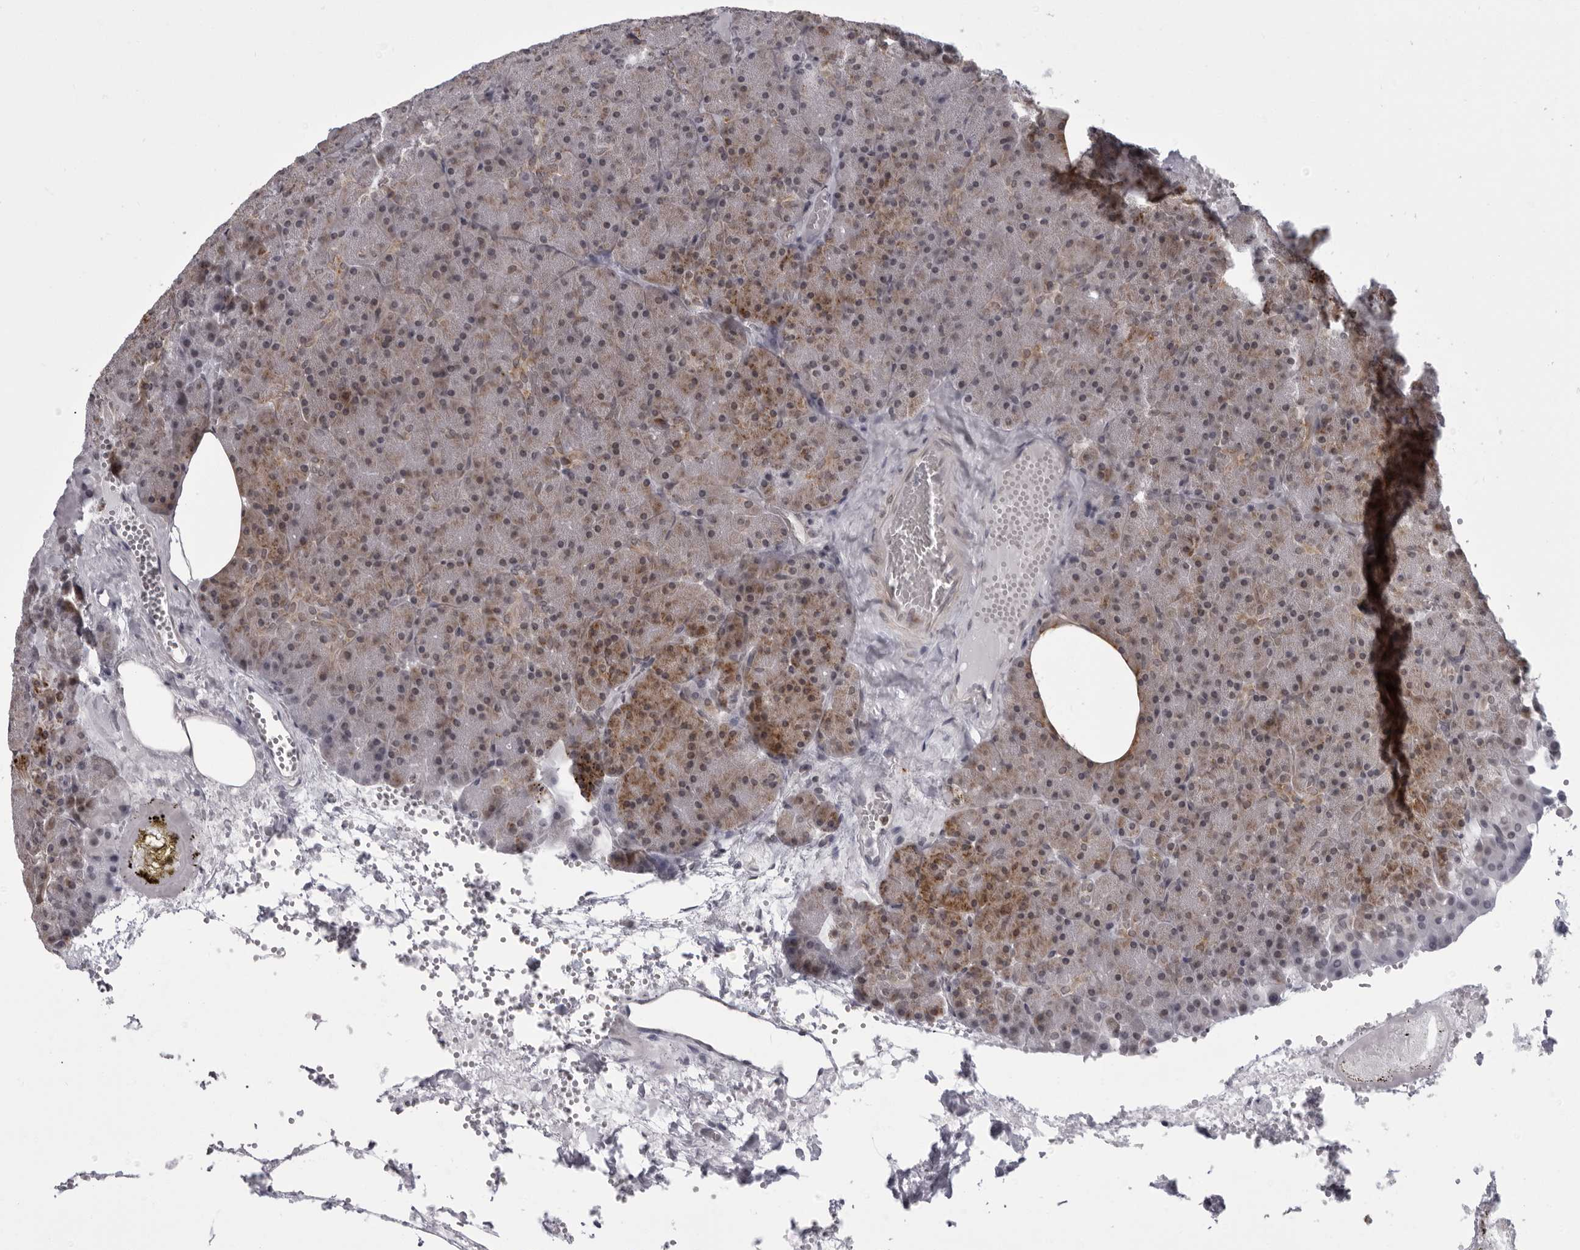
{"staining": {"intensity": "moderate", "quantity": "<25%", "location": "cytoplasmic/membranous"}, "tissue": "pancreas", "cell_type": "Exocrine glandular cells", "image_type": "normal", "snomed": [{"axis": "morphology", "description": "Normal tissue, NOS"}, {"axis": "morphology", "description": "Carcinoid, malignant, NOS"}, {"axis": "topography", "description": "Pancreas"}], "caption": "Pancreas stained with IHC exhibits moderate cytoplasmic/membranous staining in approximately <25% of exocrine glandular cells.", "gene": "RTCA", "patient": {"sex": "female", "age": 35}}